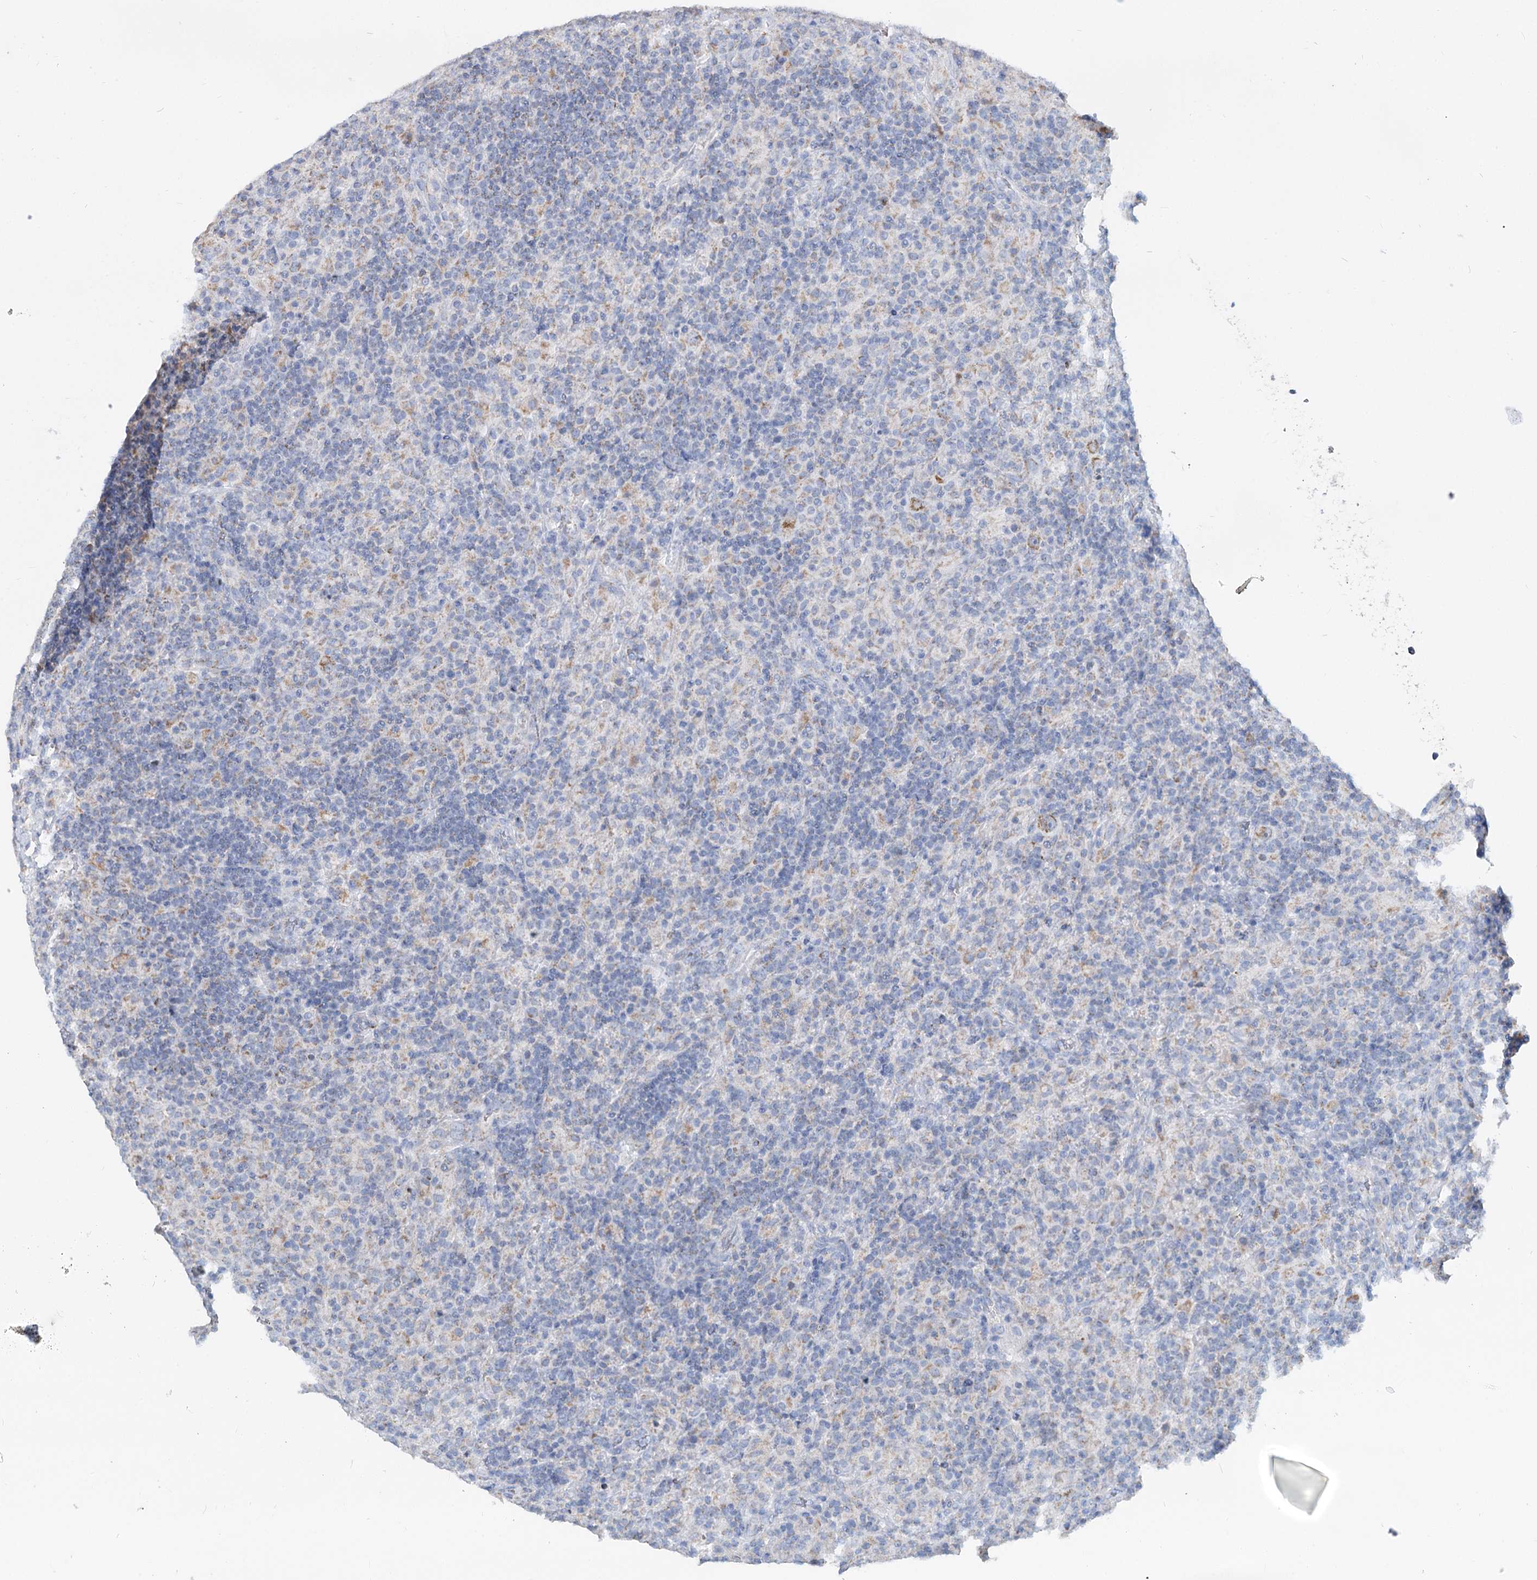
{"staining": {"intensity": "moderate", "quantity": ">75%", "location": "cytoplasmic/membranous"}, "tissue": "lymphoma", "cell_type": "Tumor cells", "image_type": "cancer", "snomed": [{"axis": "morphology", "description": "Hodgkin's disease, NOS"}, {"axis": "topography", "description": "Lymph node"}], "caption": "This micrograph displays immunohistochemistry (IHC) staining of Hodgkin's disease, with medium moderate cytoplasmic/membranous expression in about >75% of tumor cells.", "gene": "MCCC2", "patient": {"sex": "male", "age": 70}}